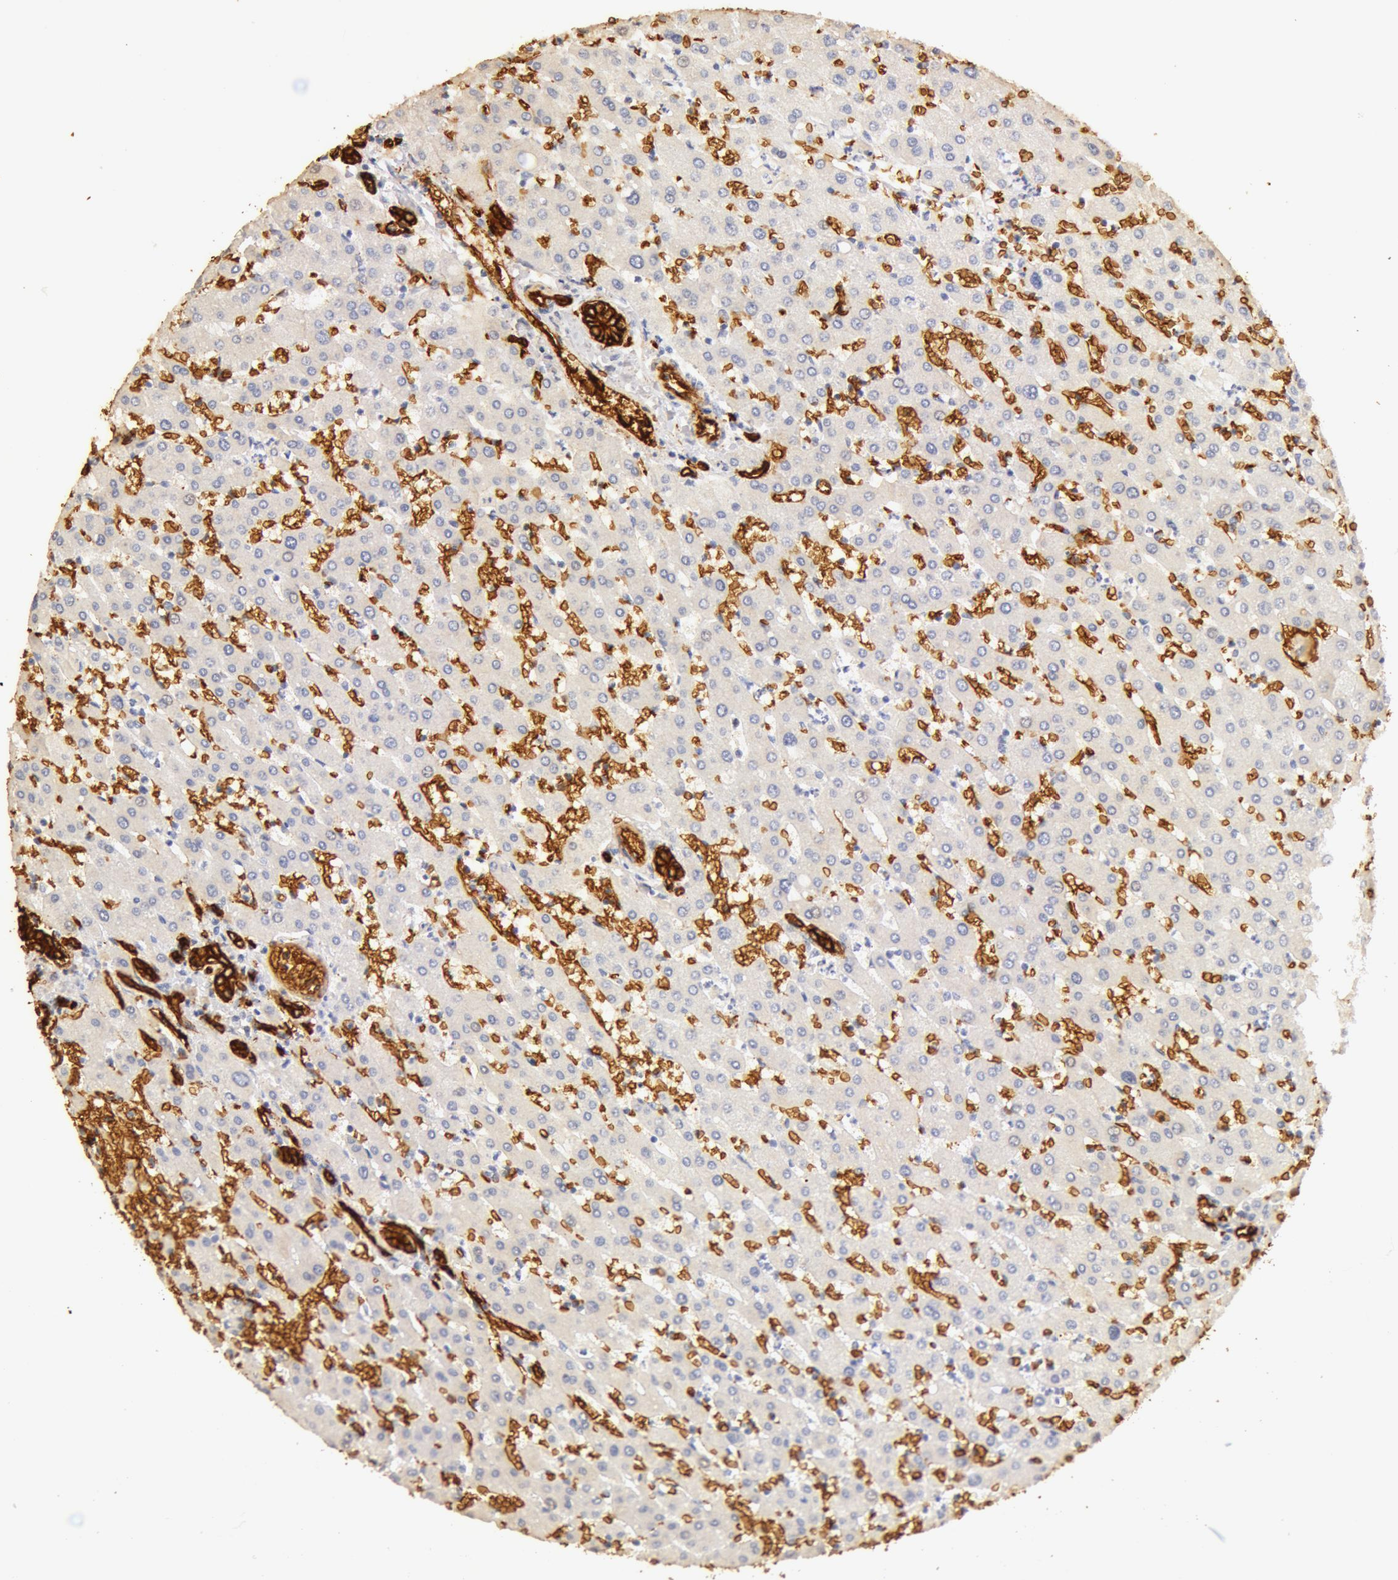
{"staining": {"intensity": "moderate", "quantity": ">75%", "location": "cytoplasmic/membranous"}, "tissue": "liver", "cell_type": "Cholangiocytes", "image_type": "normal", "snomed": [{"axis": "morphology", "description": "Normal tissue, NOS"}, {"axis": "topography", "description": "Liver"}], "caption": "Protein analysis of unremarkable liver reveals moderate cytoplasmic/membranous positivity in approximately >75% of cholangiocytes.", "gene": "AQP1", "patient": {"sex": "female", "age": 30}}